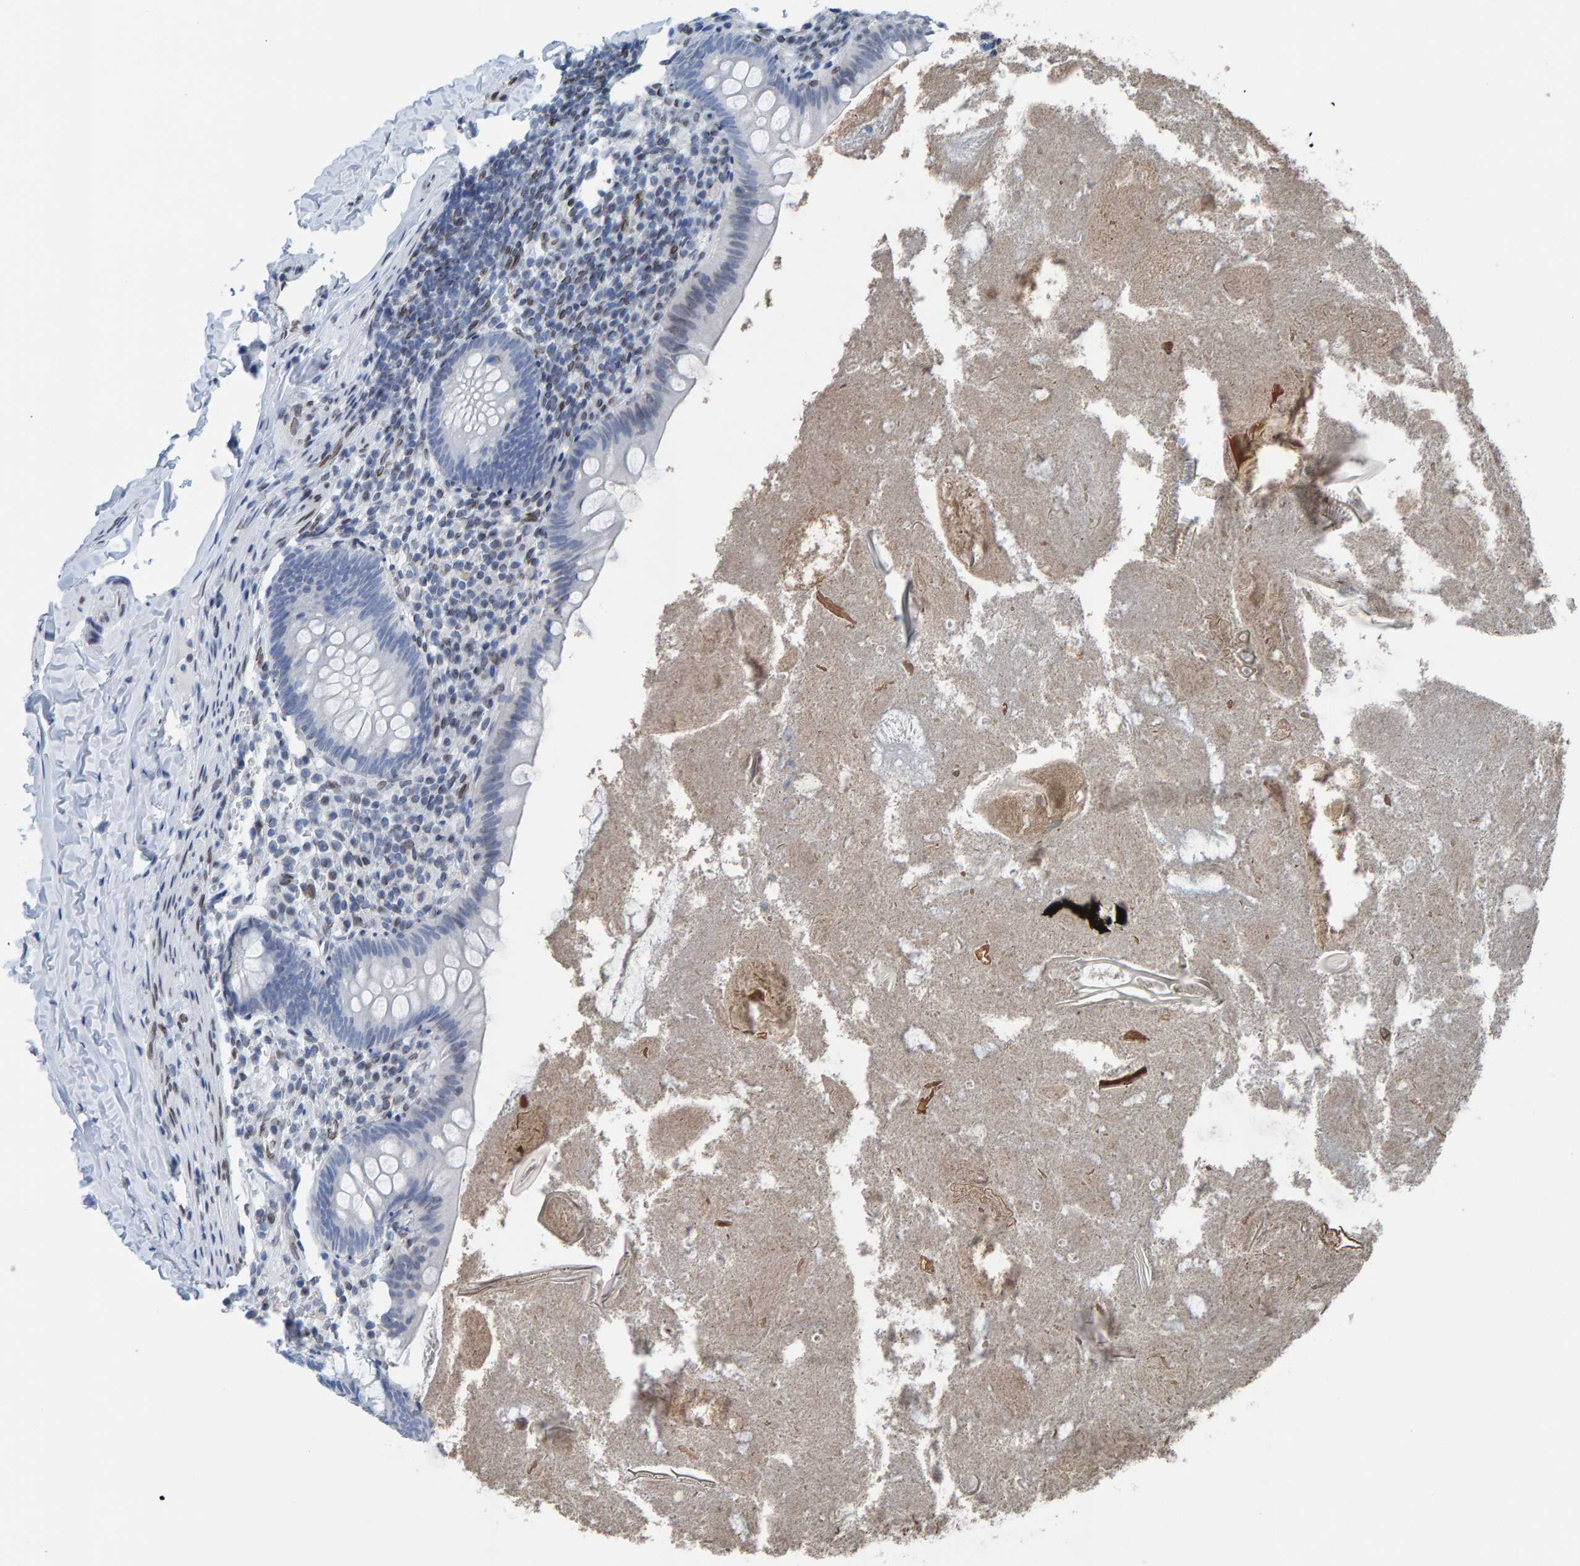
{"staining": {"intensity": "negative", "quantity": "none", "location": "none"}, "tissue": "appendix", "cell_type": "Glandular cells", "image_type": "normal", "snomed": [{"axis": "morphology", "description": "Normal tissue, NOS"}, {"axis": "topography", "description": "Appendix"}], "caption": "The immunohistochemistry (IHC) micrograph has no significant expression in glandular cells of appendix.", "gene": "LMNB2", "patient": {"sex": "male", "age": 52}}